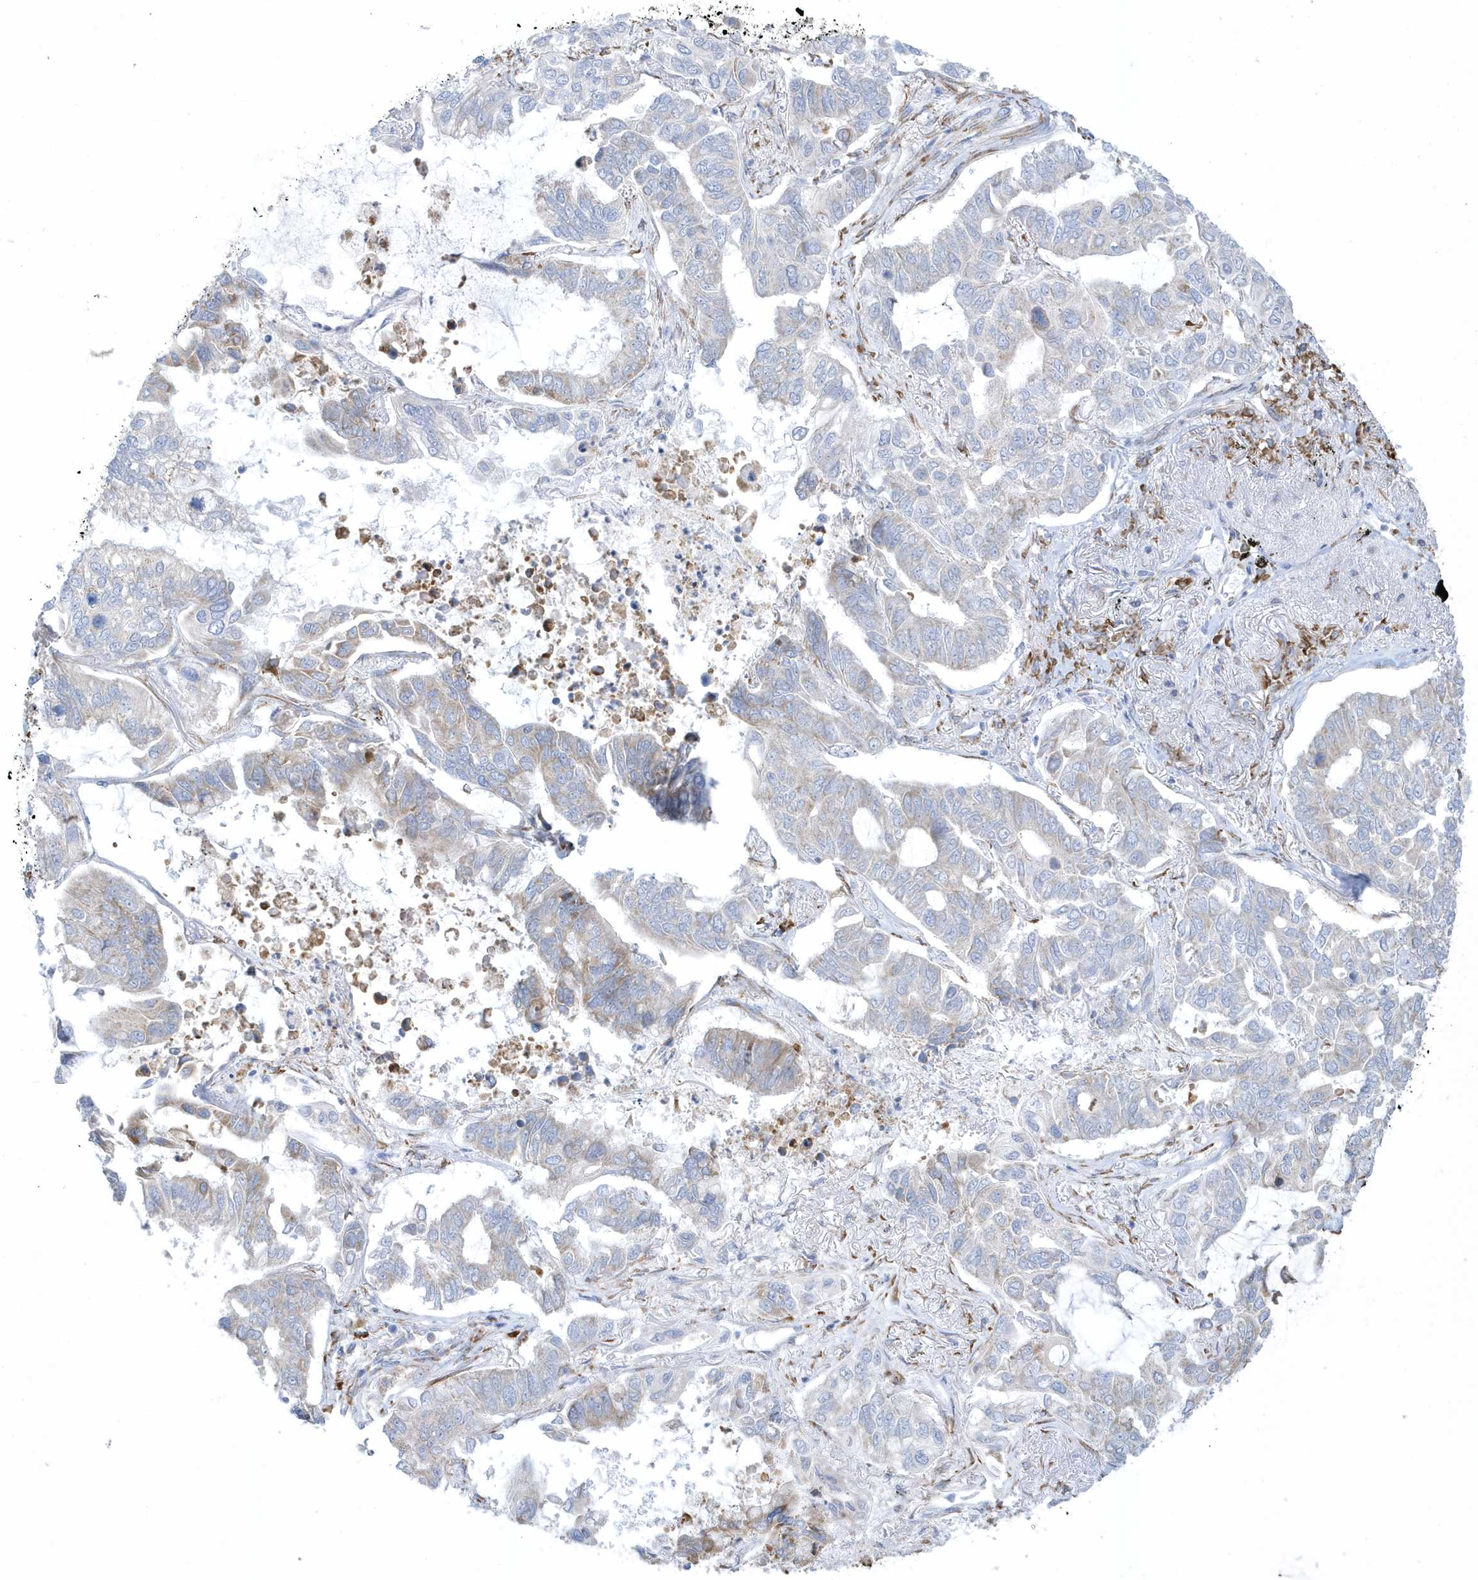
{"staining": {"intensity": "weak", "quantity": "<25%", "location": "cytoplasmic/membranous"}, "tissue": "lung cancer", "cell_type": "Tumor cells", "image_type": "cancer", "snomed": [{"axis": "morphology", "description": "Adenocarcinoma, NOS"}, {"axis": "topography", "description": "Lung"}], "caption": "Tumor cells are negative for protein expression in human adenocarcinoma (lung). (Immunohistochemistry, brightfield microscopy, high magnification).", "gene": "DCAF1", "patient": {"sex": "male", "age": 64}}